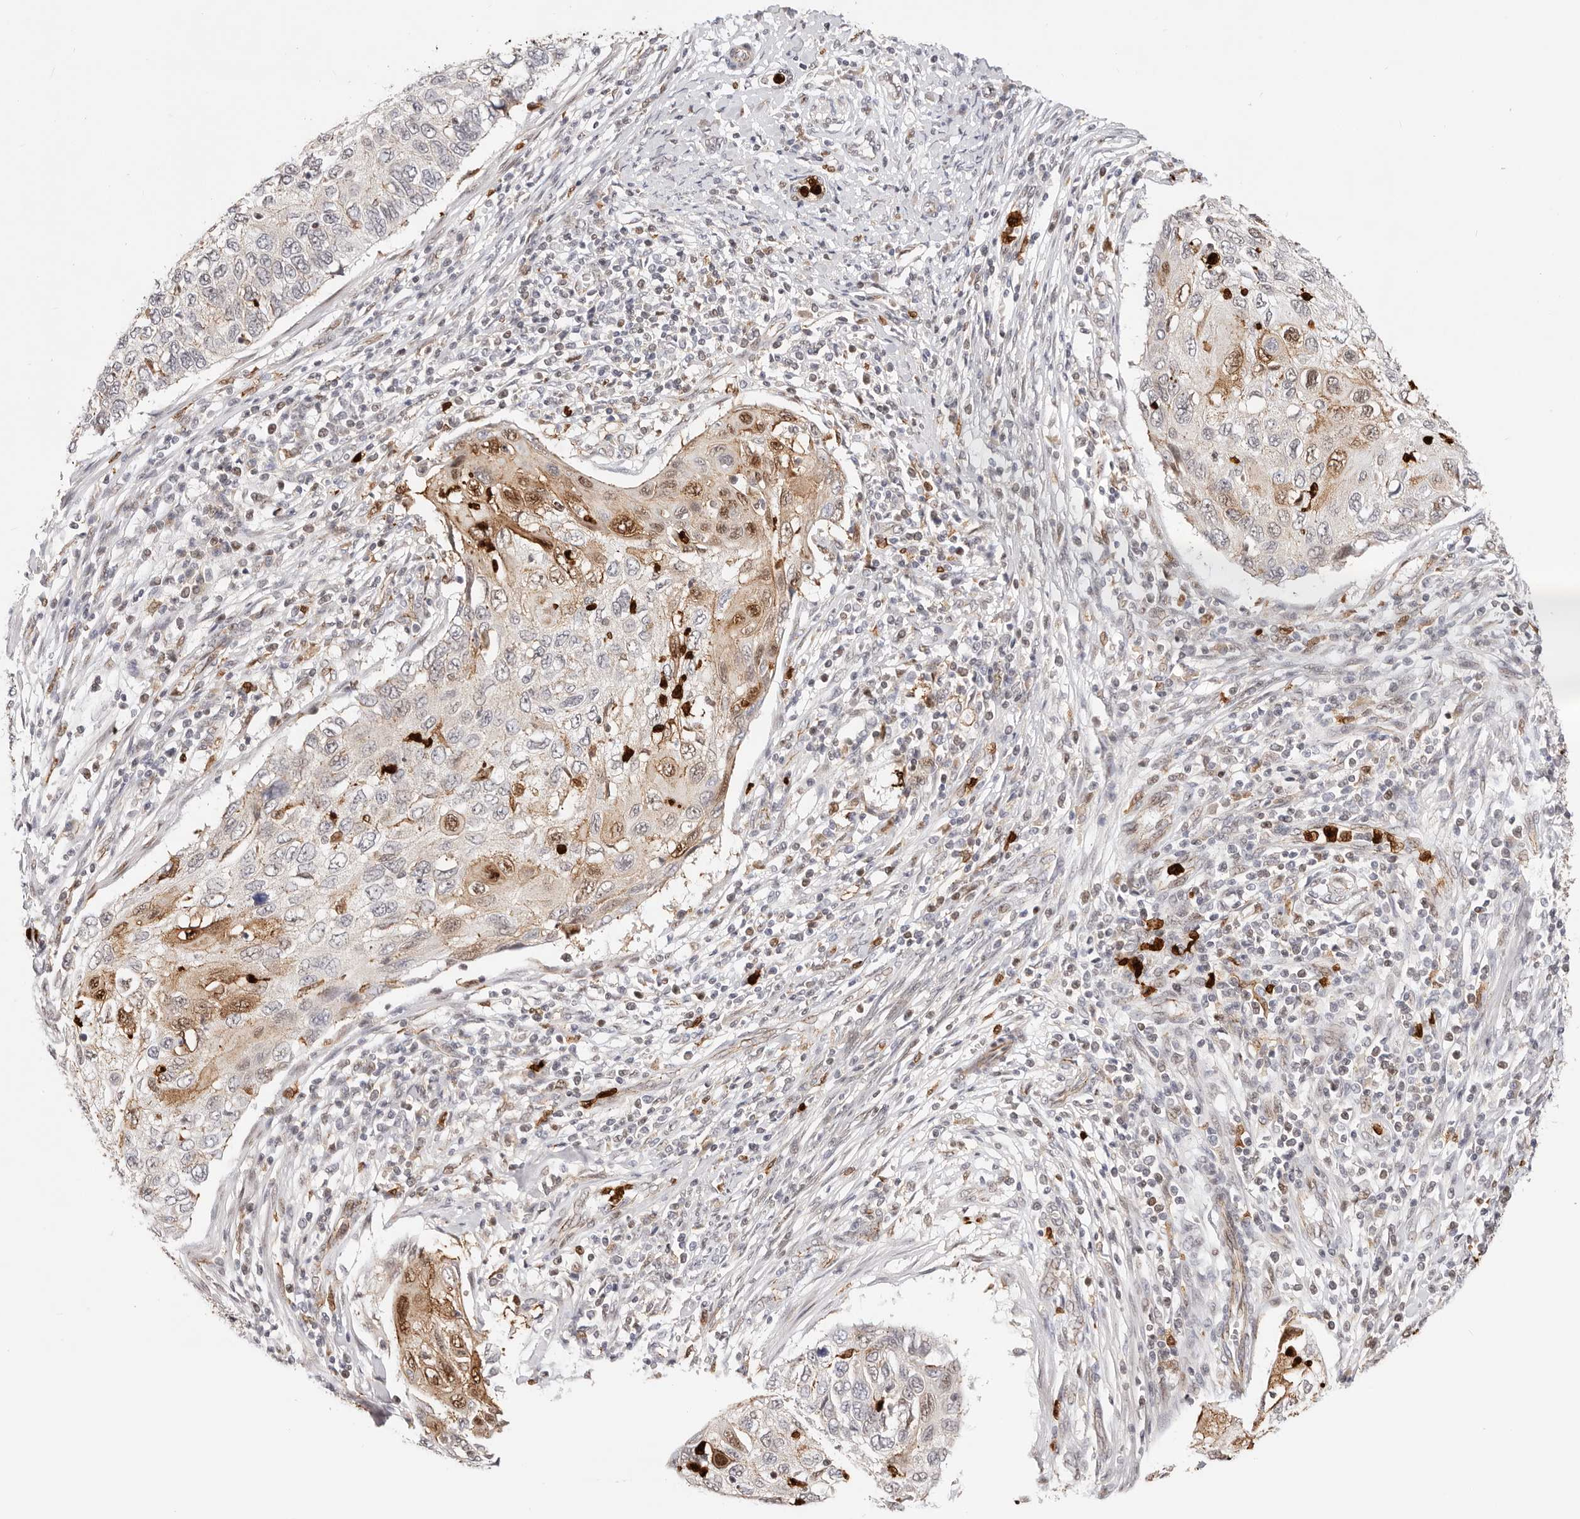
{"staining": {"intensity": "moderate", "quantity": "<25%", "location": "cytoplasmic/membranous,nuclear"}, "tissue": "cervical cancer", "cell_type": "Tumor cells", "image_type": "cancer", "snomed": [{"axis": "morphology", "description": "Squamous cell carcinoma, NOS"}, {"axis": "topography", "description": "Cervix"}], "caption": "IHC image of neoplastic tissue: human cervical cancer (squamous cell carcinoma) stained using IHC reveals low levels of moderate protein expression localized specifically in the cytoplasmic/membranous and nuclear of tumor cells, appearing as a cytoplasmic/membranous and nuclear brown color.", "gene": "AFDN", "patient": {"sex": "female", "age": 70}}